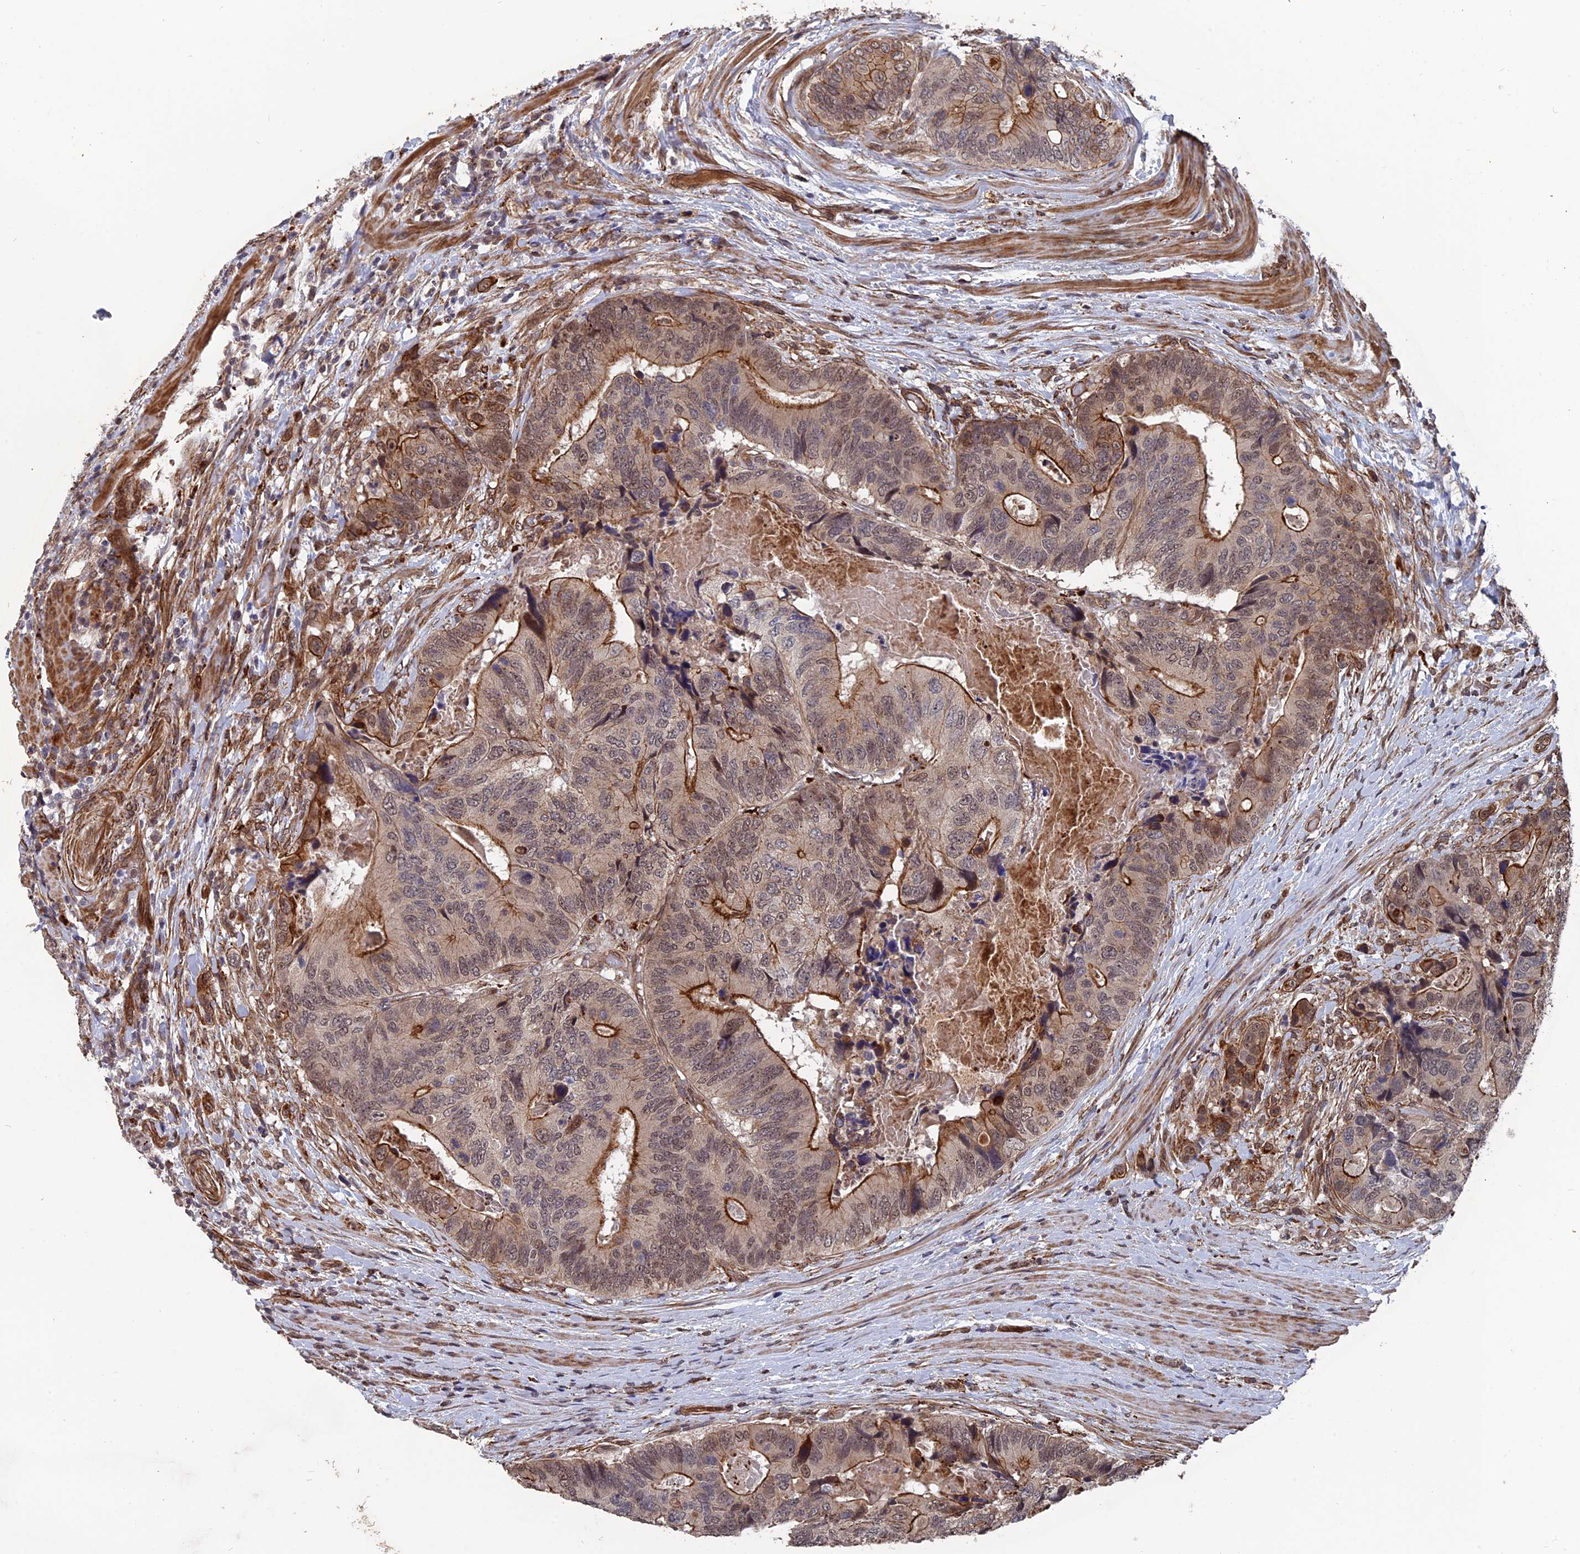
{"staining": {"intensity": "moderate", "quantity": ">75%", "location": "cytoplasmic/membranous,nuclear"}, "tissue": "colorectal cancer", "cell_type": "Tumor cells", "image_type": "cancer", "snomed": [{"axis": "morphology", "description": "Adenocarcinoma, NOS"}, {"axis": "topography", "description": "Colon"}], "caption": "Colorectal adenocarcinoma stained for a protein (brown) displays moderate cytoplasmic/membranous and nuclear positive staining in approximately >75% of tumor cells.", "gene": "NOSIP", "patient": {"sex": "male", "age": 84}}